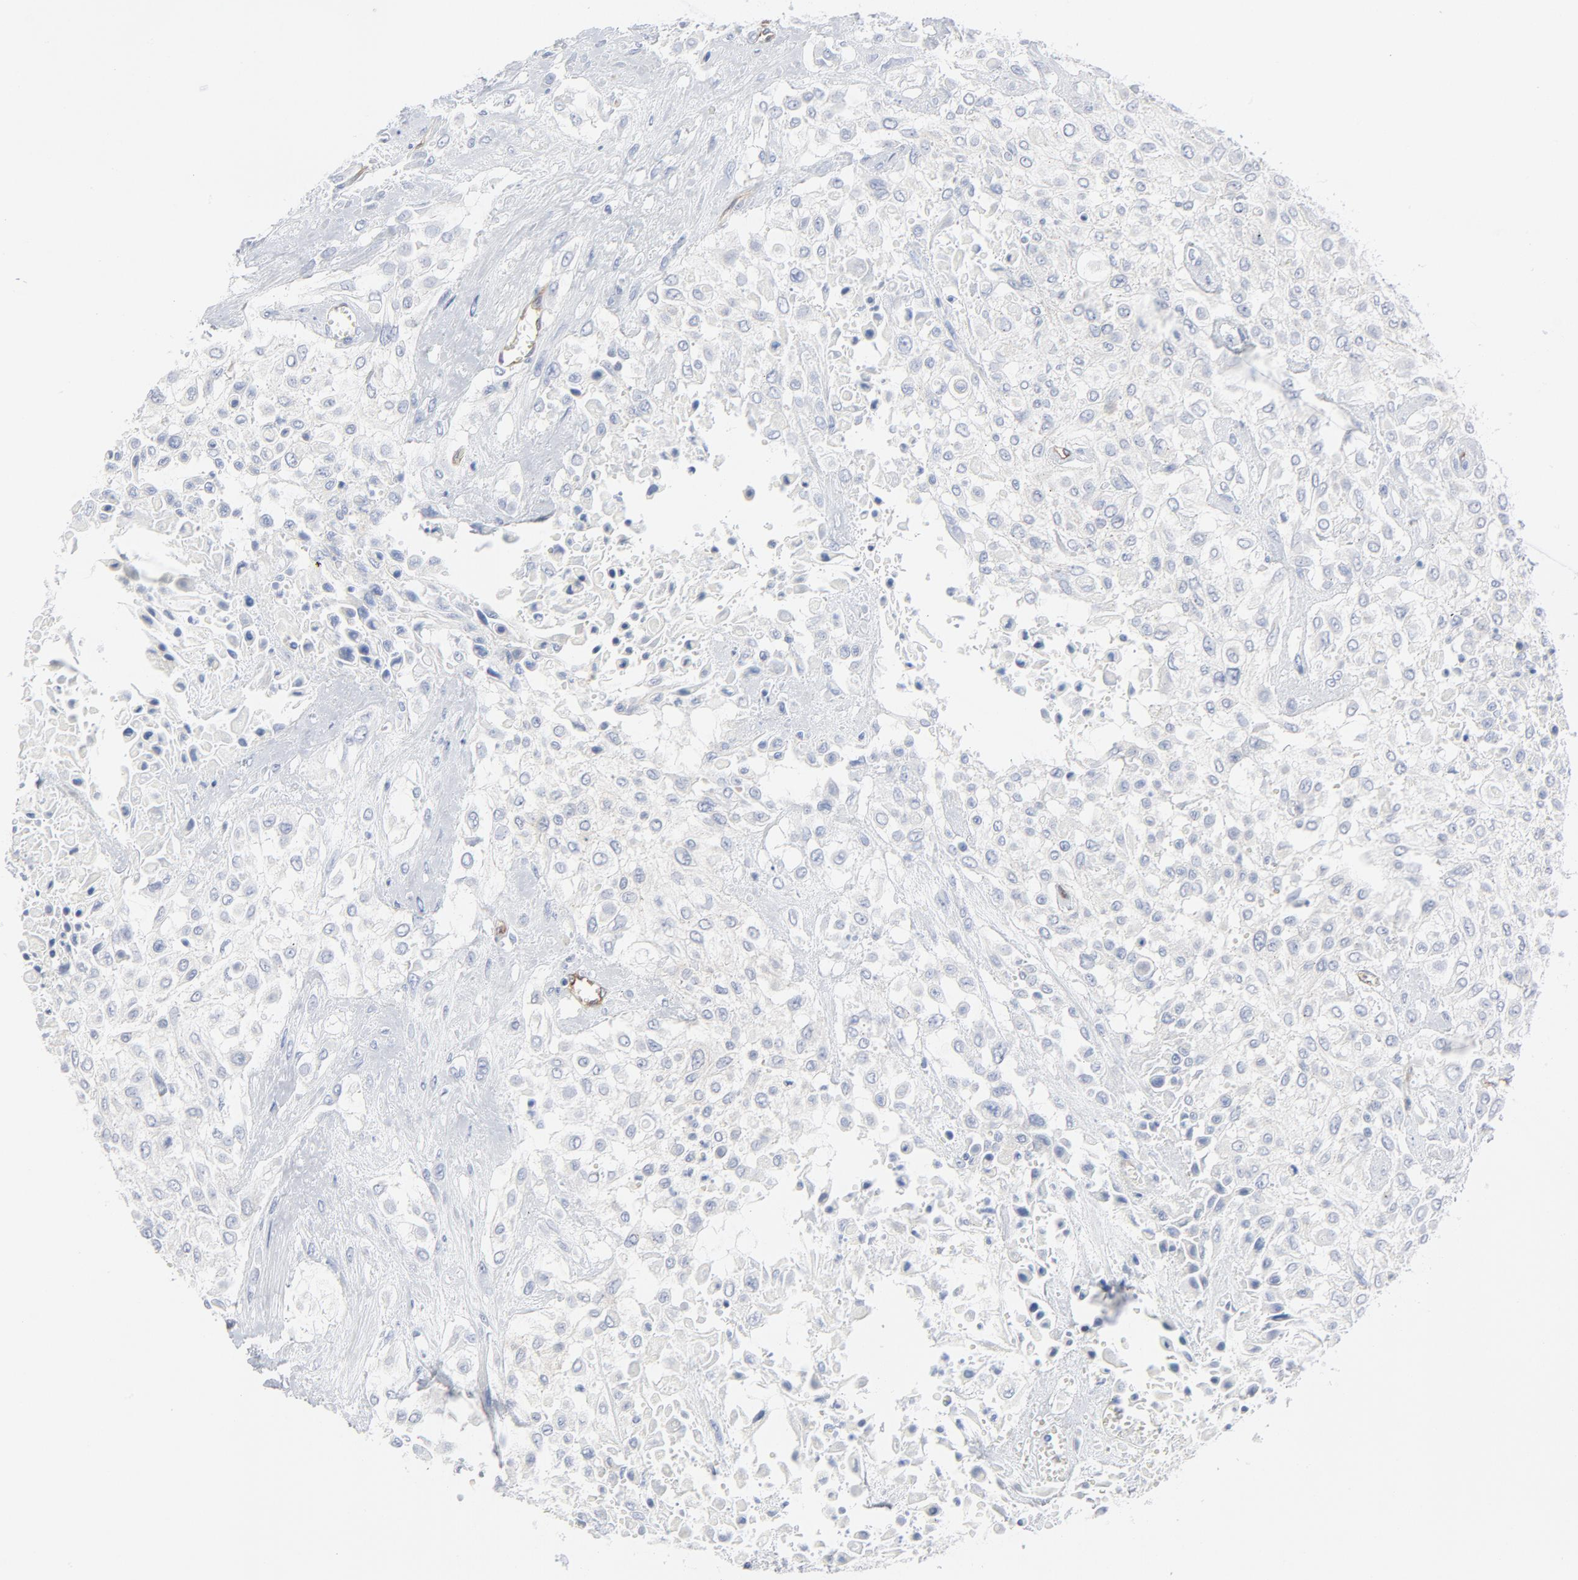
{"staining": {"intensity": "negative", "quantity": "none", "location": "none"}, "tissue": "urothelial cancer", "cell_type": "Tumor cells", "image_type": "cancer", "snomed": [{"axis": "morphology", "description": "Urothelial carcinoma, High grade"}, {"axis": "topography", "description": "Urinary bladder"}], "caption": "DAB (3,3'-diaminobenzidine) immunohistochemical staining of high-grade urothelial carcinoma demonstrates no significant positivity in tumor cells.", "gene": "SHANK3", "patient": {"sex": "male", "age": 57}}